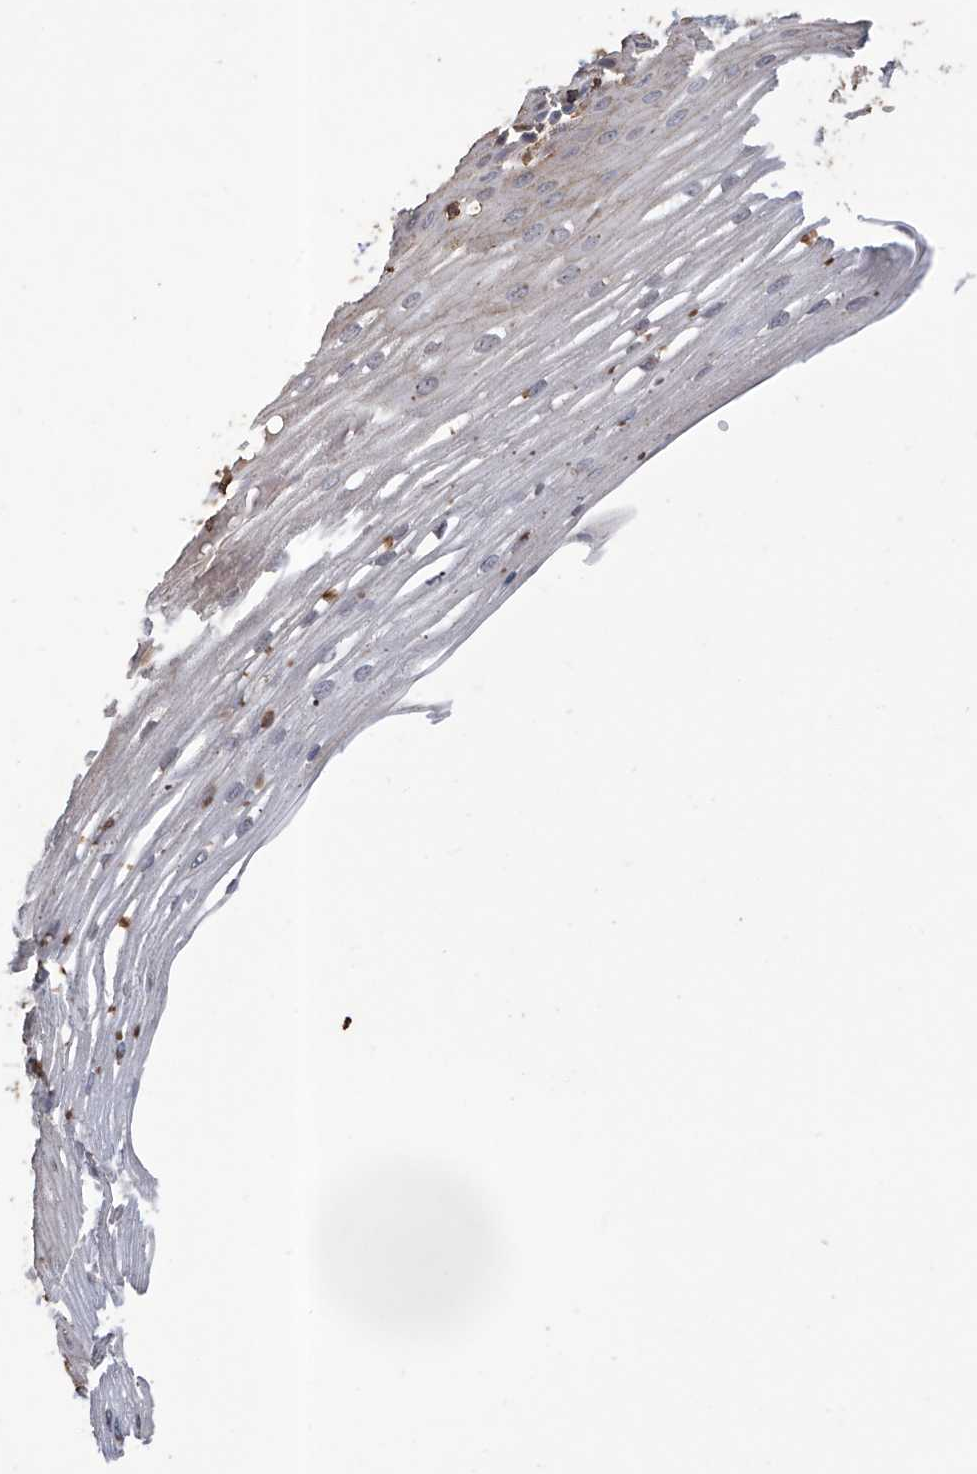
{"staining": {"intensity": "weak", "quantity": "<25%", "location": "cytoplasmic/membranous"}, "tissue": "esophagus", "cell_type": "Squamous epithelial cells", "image_type": "normal", "snomed": [{"axis": "morphology", "description": "Normal tissue, NOS"}, {"axis": "topography", "description": "Esophagus"}], "caption": "Squamous epithelial cells show no significant staining in normal esophagus. Nuclei are stained in blue.", "gene": "GPT", "patient": {"sex": "male", "age": 62}}